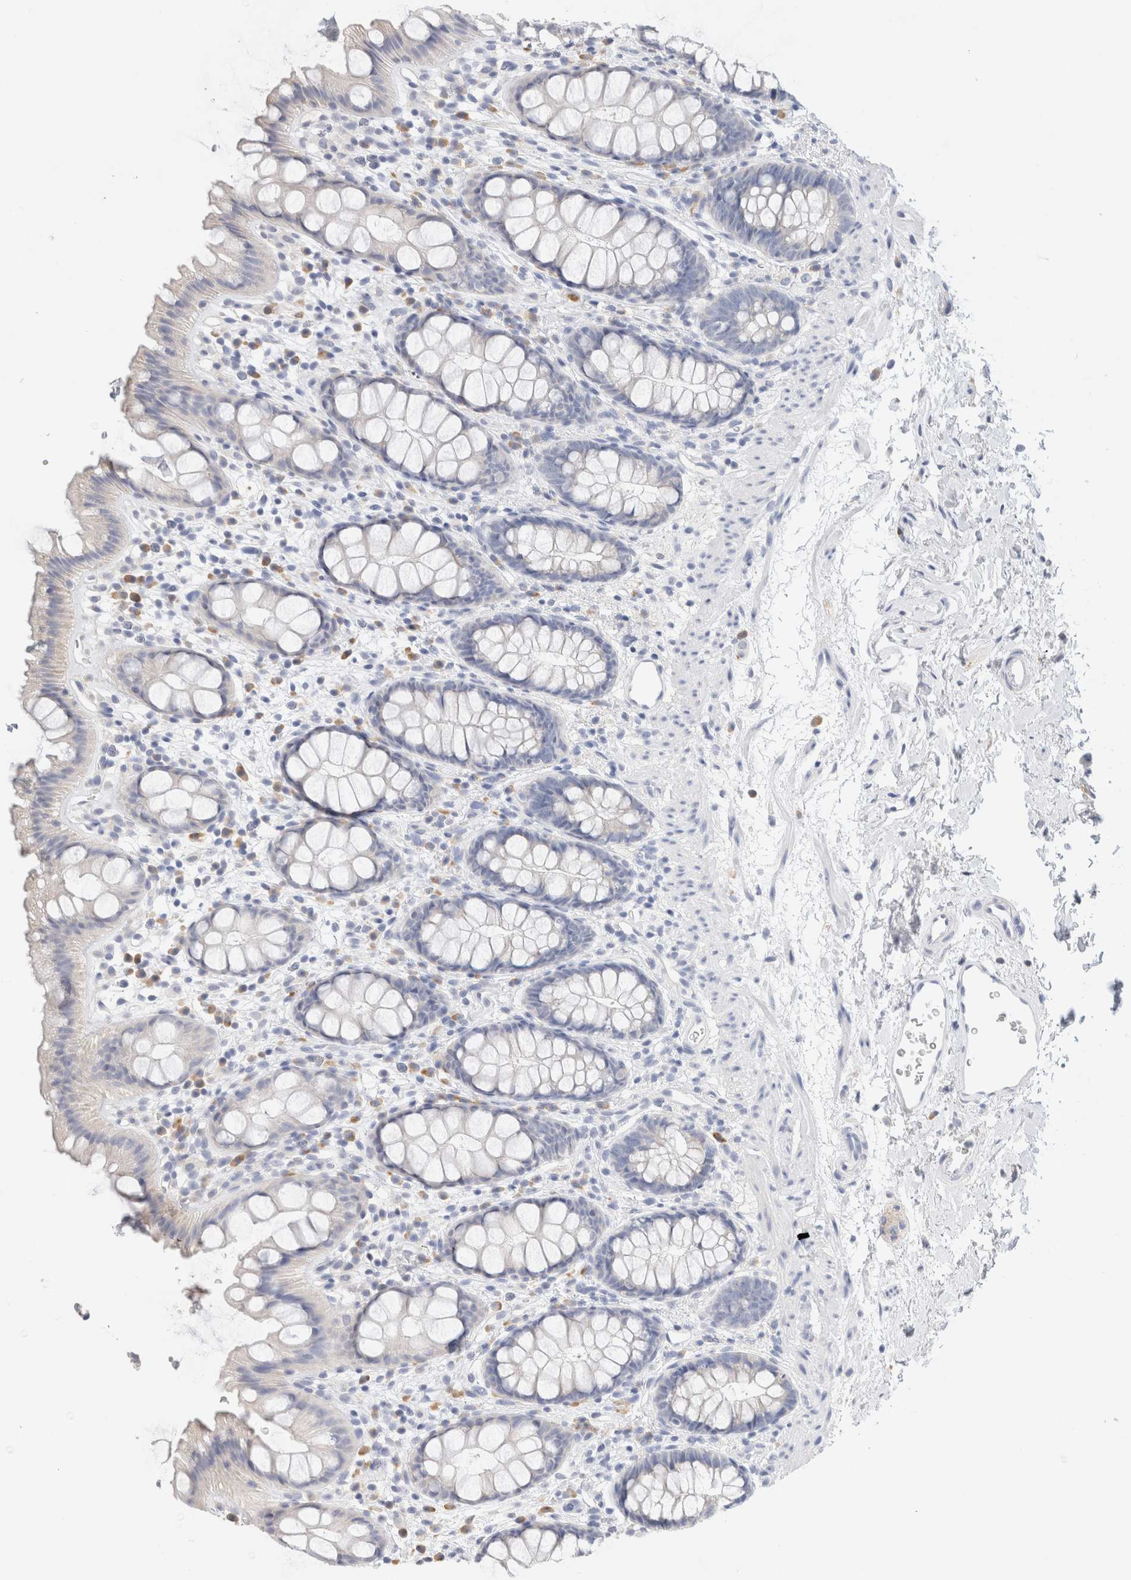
{"staining": {"intensity": "negative", "quantity": "none", "location": "none"}, "tissue": "rectum", "cell_type": "Glandular cells", "image_type": "normal", "snomed": [{"axis": "morphology", "description": "Normal tissue, NOS"}, {"axis": "topography", "description": "Rectum"}], "caption": "DAB (3,3'-diaminobenzidine) immunohistochemical staining of benign human rectum shows no significant expression in glandular cells. The staining was performed using DAB to visualize the protein expression in brown, while the nuclei were stained in blue with hematoxylin (Magnification: 20x).", "gene": "GADD45G", "patient": {"sex": "female", "age": 65}}